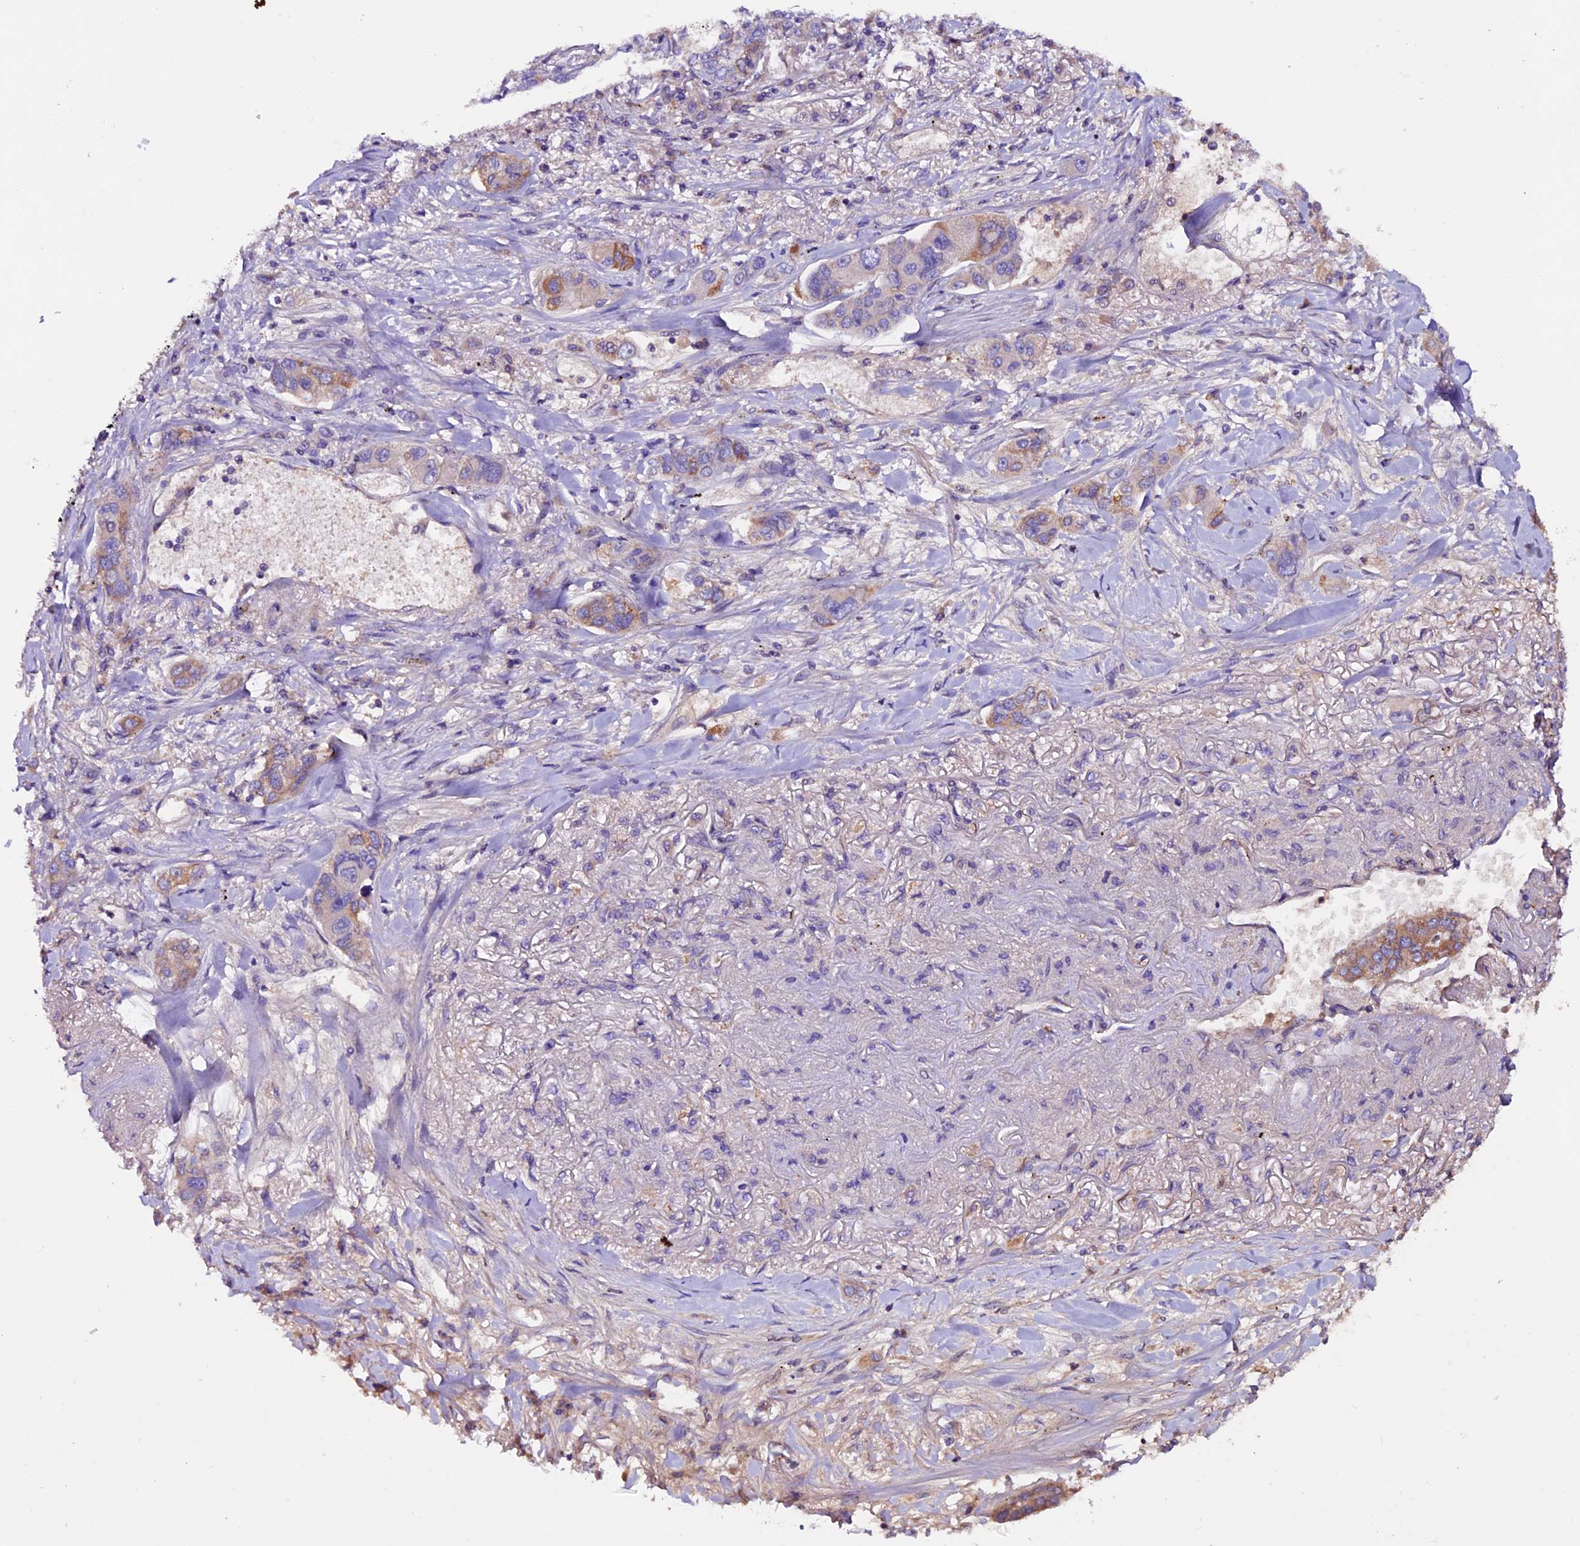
{"staining": {"intensity": "moderate", "quantity": "<25%", "location": "cytoplasmic/membranous"}, "tissue": "lung cancer", "cell_type": "Tumor cells", "image_type": "cancer", "snomed": [{"axis": "morphology", "description": "Adenocarcinoma, NOS"}, {"axis": "topography", "description": "Lung"}], "caption": "Immunohistochemical staining of human adenocarcinoma (lung) reveals low levels of moderate cytoplasmic/membranous positivity in approximately <25% of tumor cells.", "gene": "ZNF598", "patient": {"sex": "male", "age": 49}}